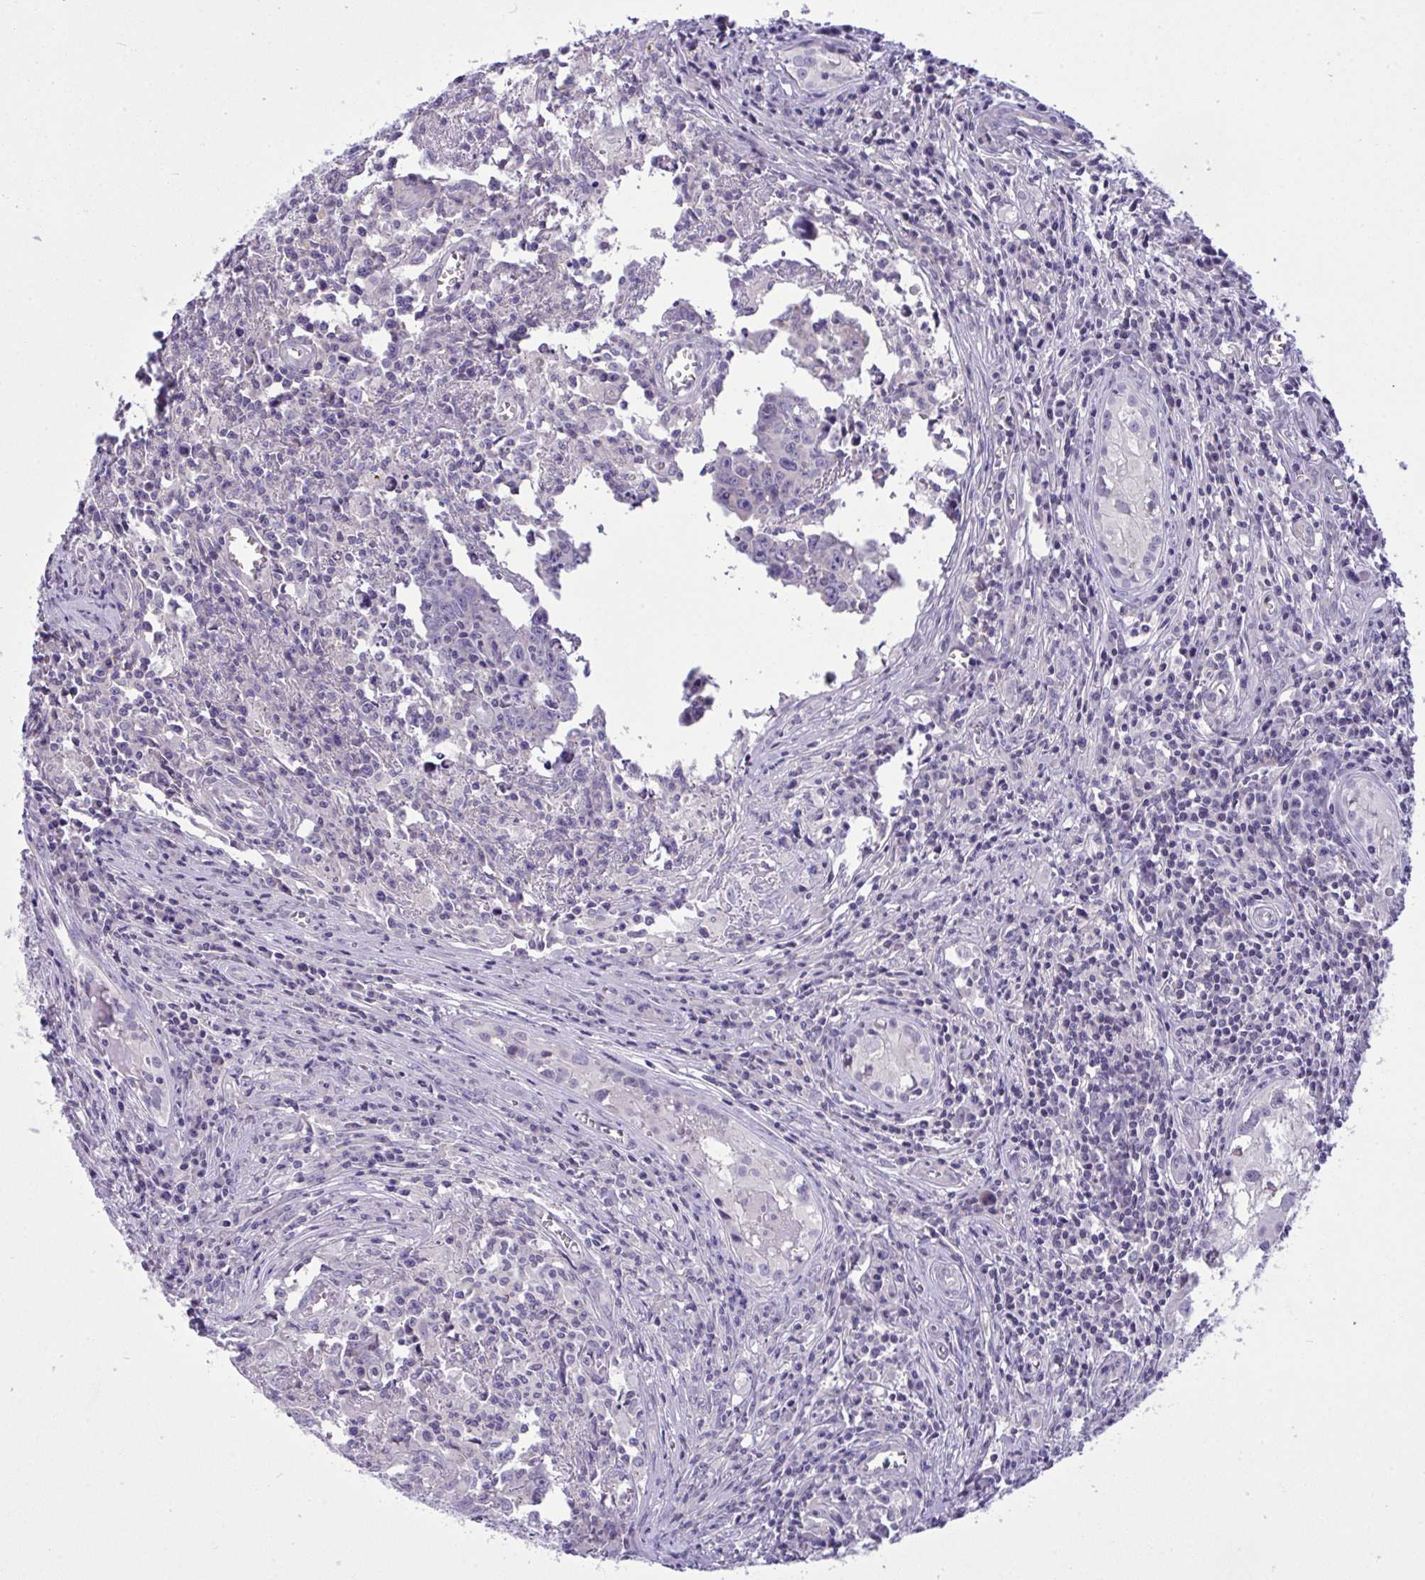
{"staining": {"intensity": "negative", "quantity": "none", "location": "none"}, "tissue": "testis cancer", "cell_type": "Tumor cells", "image_type": "cancer", "snomed": [{"axis": "morphology", "description": "Carcinoma, Embryonal, NOS"}, {"axis": "topography", "description": "Testis"}], "caption": "Immunohistochemical staining of human embryonal carcinoma (testis) reveals no significant positivity in tumor cells.", "gene": "WDR97", "patient": {"sex": "male", "age": 22}}